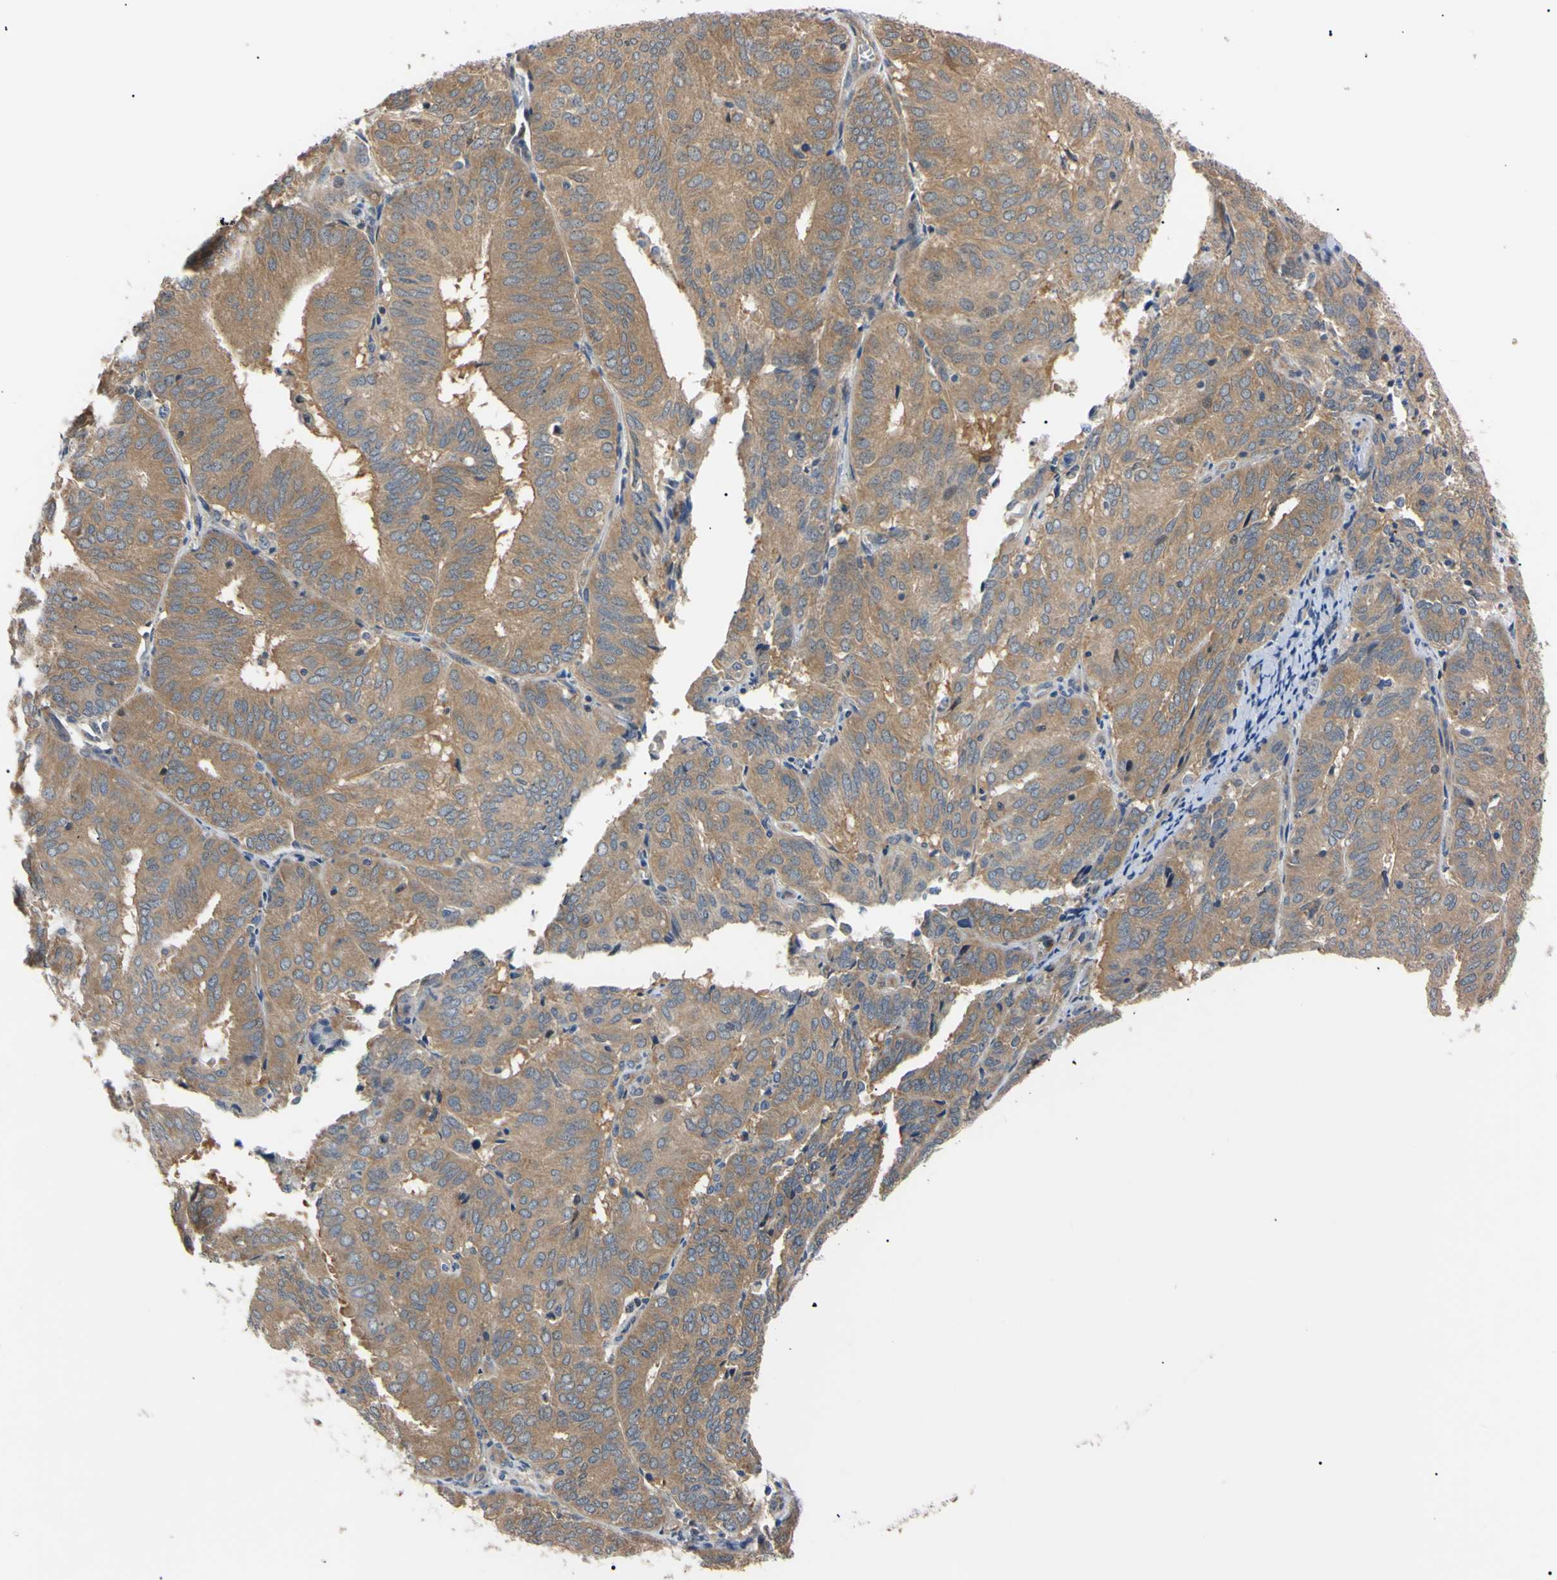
{"staining": {"intensity": "weak", "quantity": ">75%", "location": "cytoplasmic/membranous"}, "tissue": "endometrial cancer", "cell_type": "Tumor cells", "image_type": "cancer", "snomed": [{"axis": "morphology", "description": "Adenocarcinoma, NOS"}, {"axis": "topography", "description": "Uterus"}], "caption": "Protein staining of adenocarcinoma (endometrial) tissue displays weak cytoplasmic/membranous expression in about >75% of tumor cells.", "gene": "RARS1", "patient": {"sex": "female", "age": 60}}